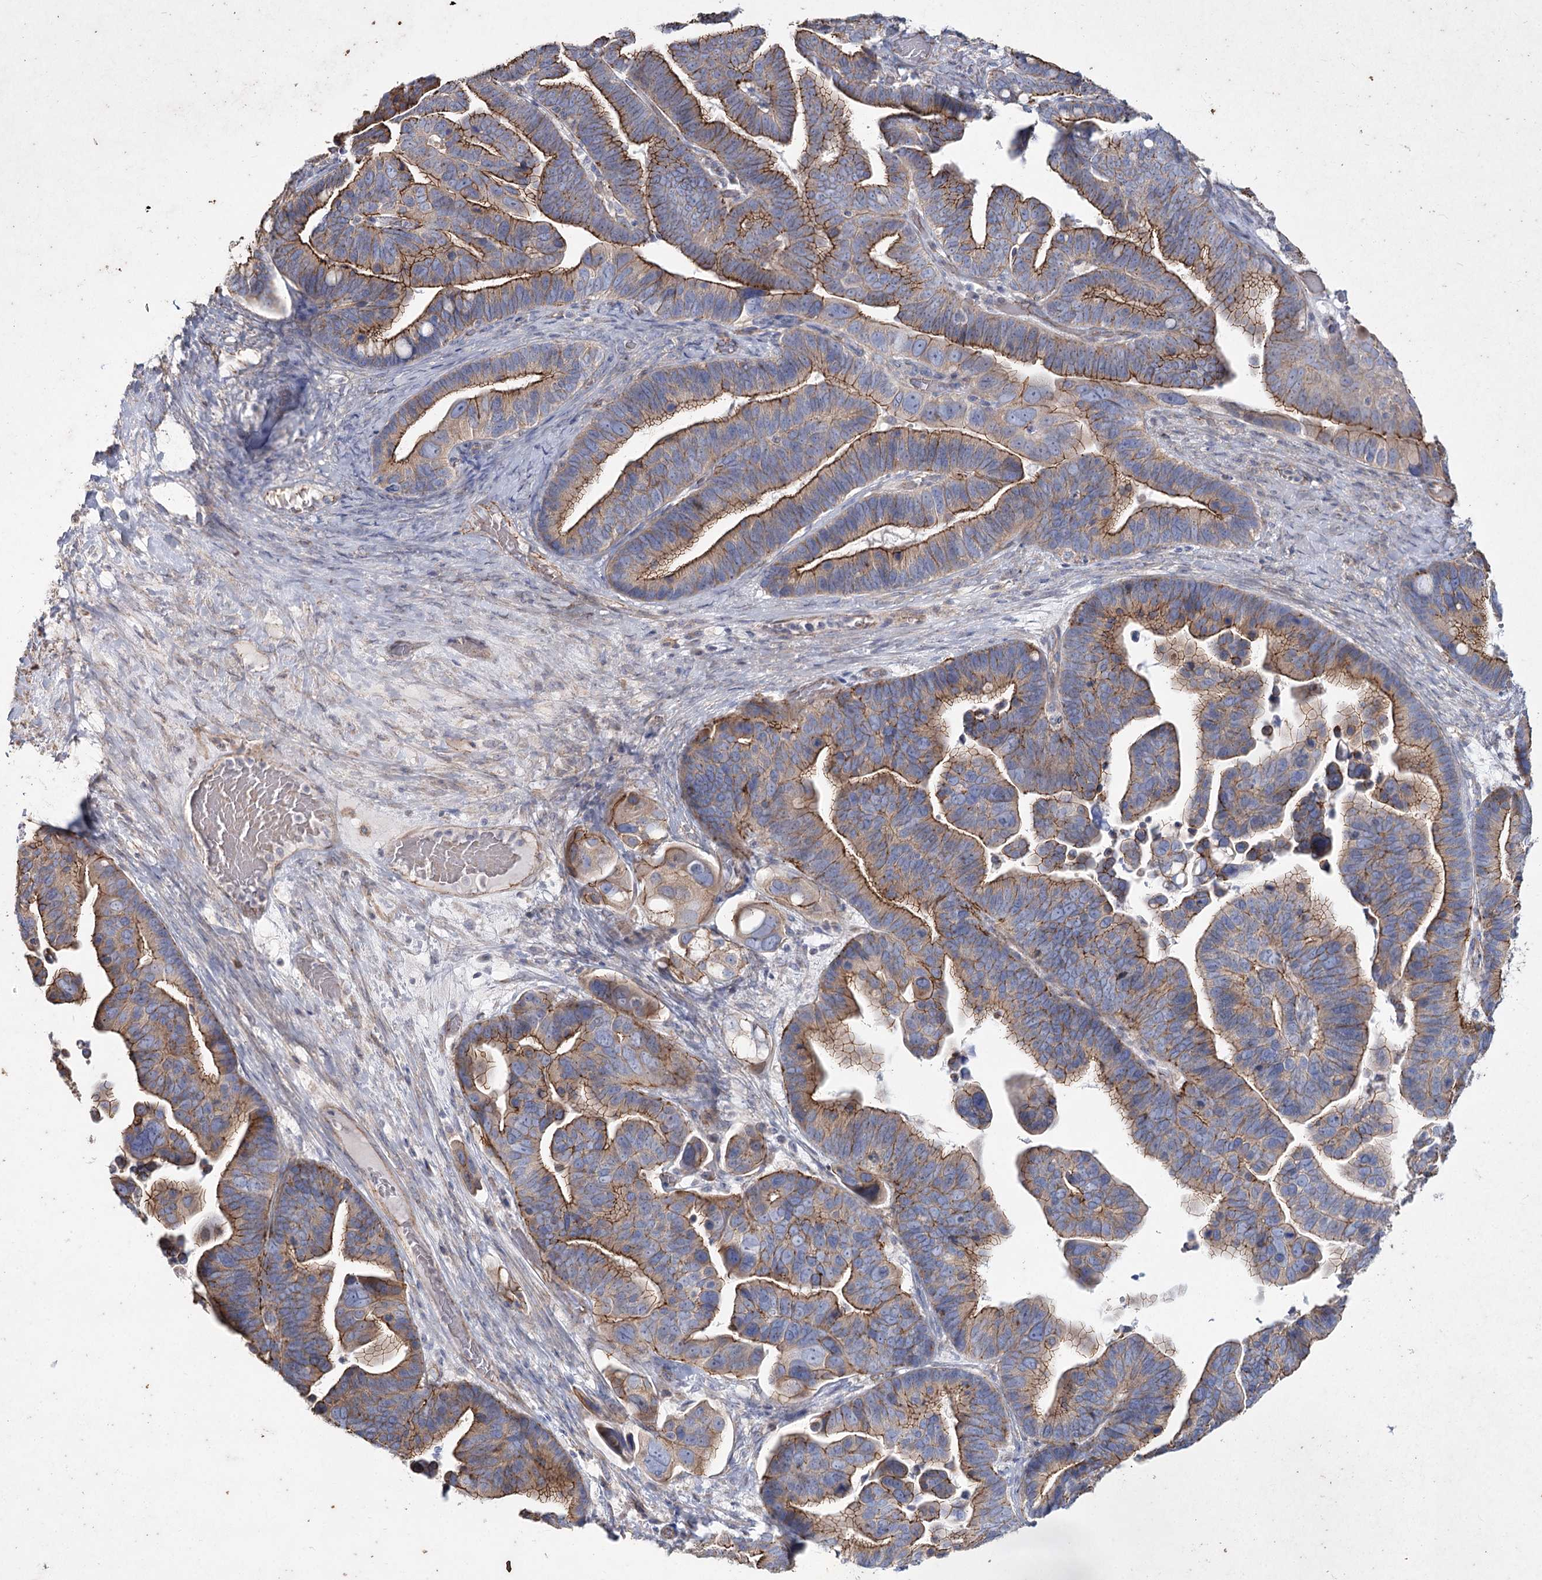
{"staining": {"intensity": "moderate", "quantity": ">75%", "location": "cytoplasmic/membranous"}, "tissue": "ovarian cancer", "cell_type": "Tumor cells", "image_type": "cancer", "snomed": [{"axis": "morphology", "description": "Cystadenocarcinoma, serous, NOS"}, {"axis": "topography", "description": "Ovary"}], "caption": "Immunohistochemical staining of human serous cystadenocarcinoma (ovarian) exhibits medium levels of moderate cytoplasmic/membranous expression in about >75% of tumor cells. Nuclei are stained in blue.", "gene": "LDLRAD3", "patient": {"sex": "female", "age": 56}}